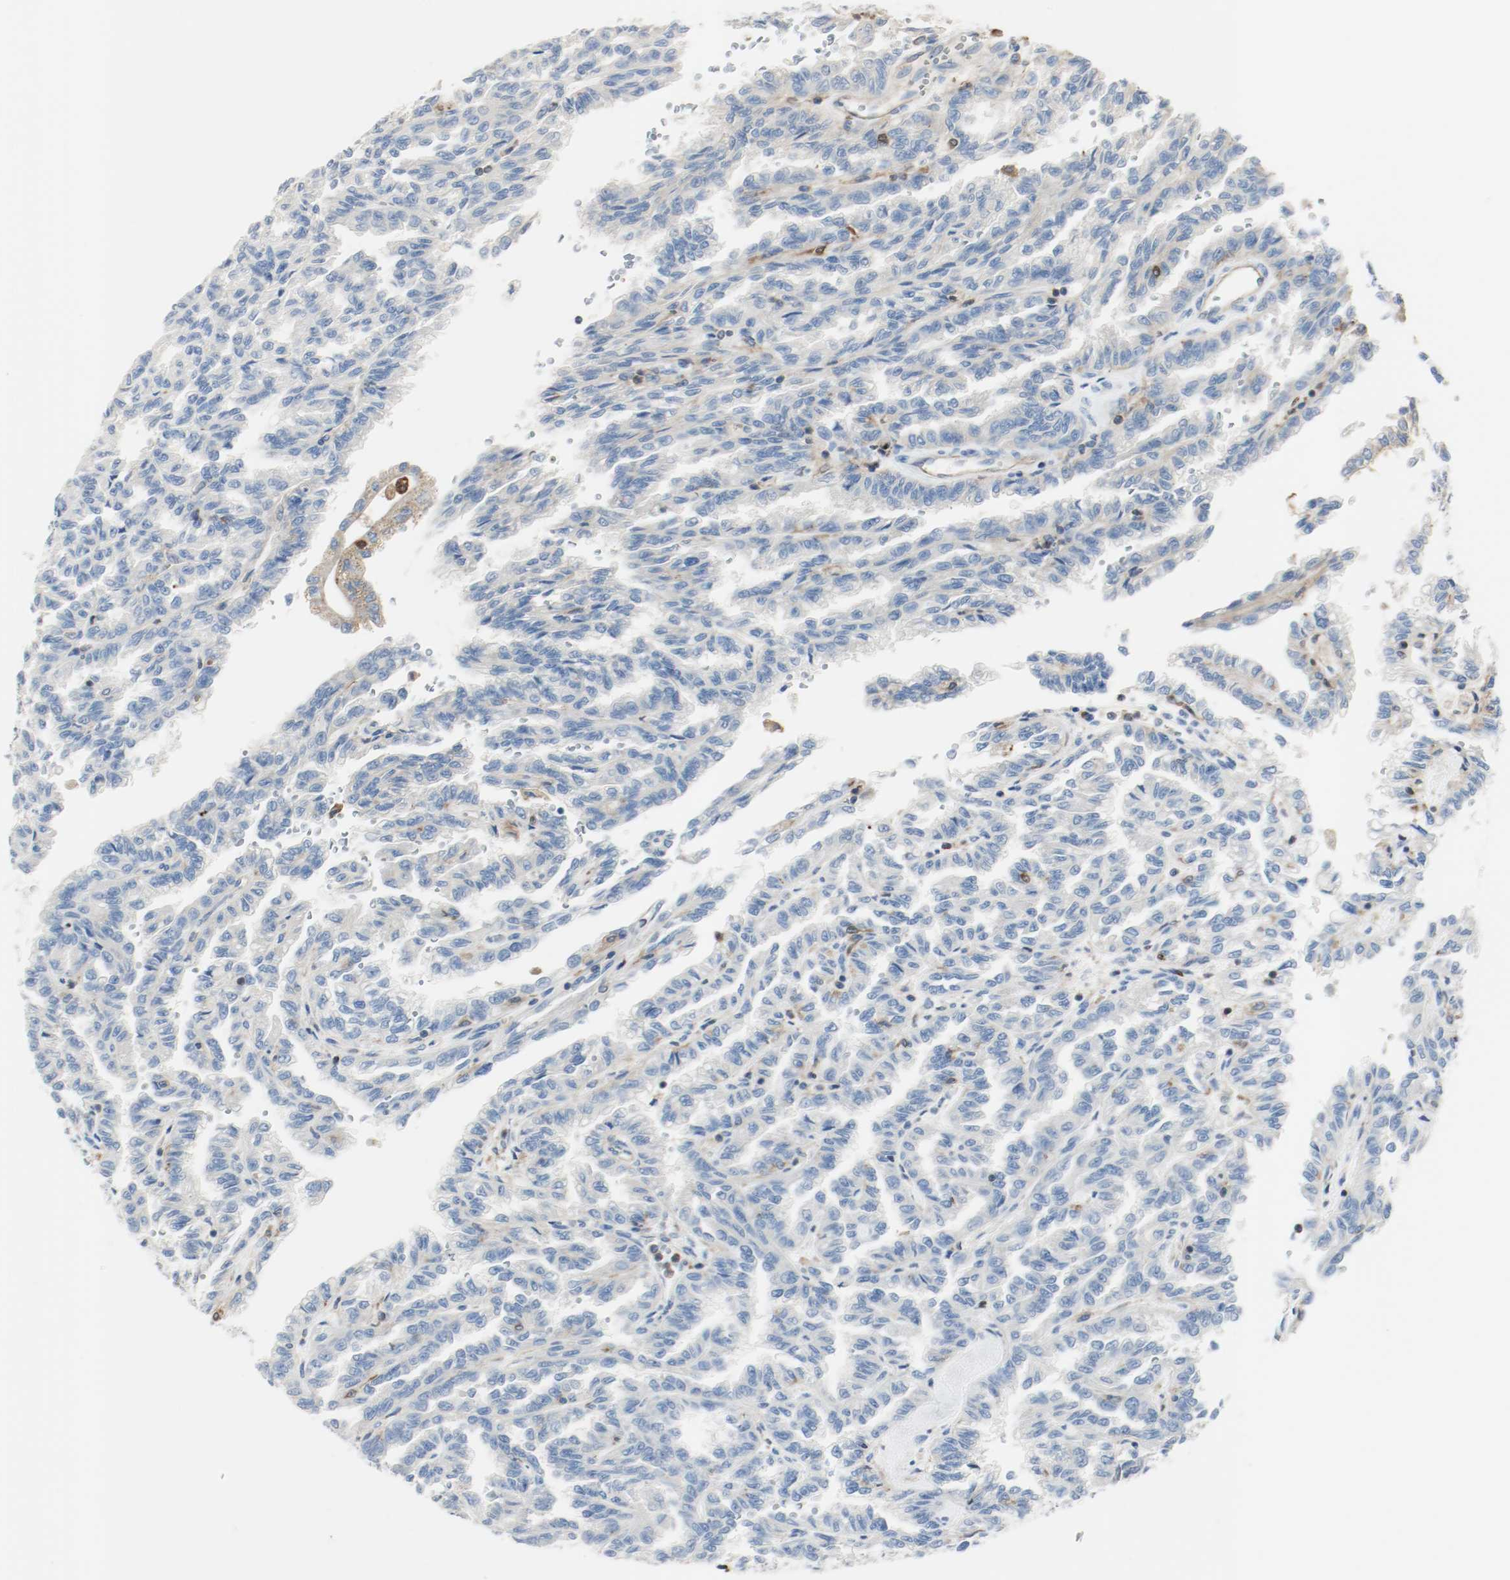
{"staining": {"intensity": "weak", "quantity": "25%-75%", "location": "cytoplasmic/membranous"}, "tissue": "renal cancer", "cell_type": "Tumor cells", "image_type": "cancer", "snomed": [{"axis": "morphology", "description": "Inflammation, NOS"}, {"axis": "morphology", "description": "Adenocarcinoma, NOS"}, {"axis": "topography", "description": "Kidney"}], "caption": "Protein analysis of renal cancer tissue demonstrates weak cytoplasmic/membranous positivity in approximately 25%-75% of tumor cells. Ihc stains the protein in brown and the nuclei are stained blue.", "gene": "ARPC1B", "patient": {"sex": "male", "age": 68}}